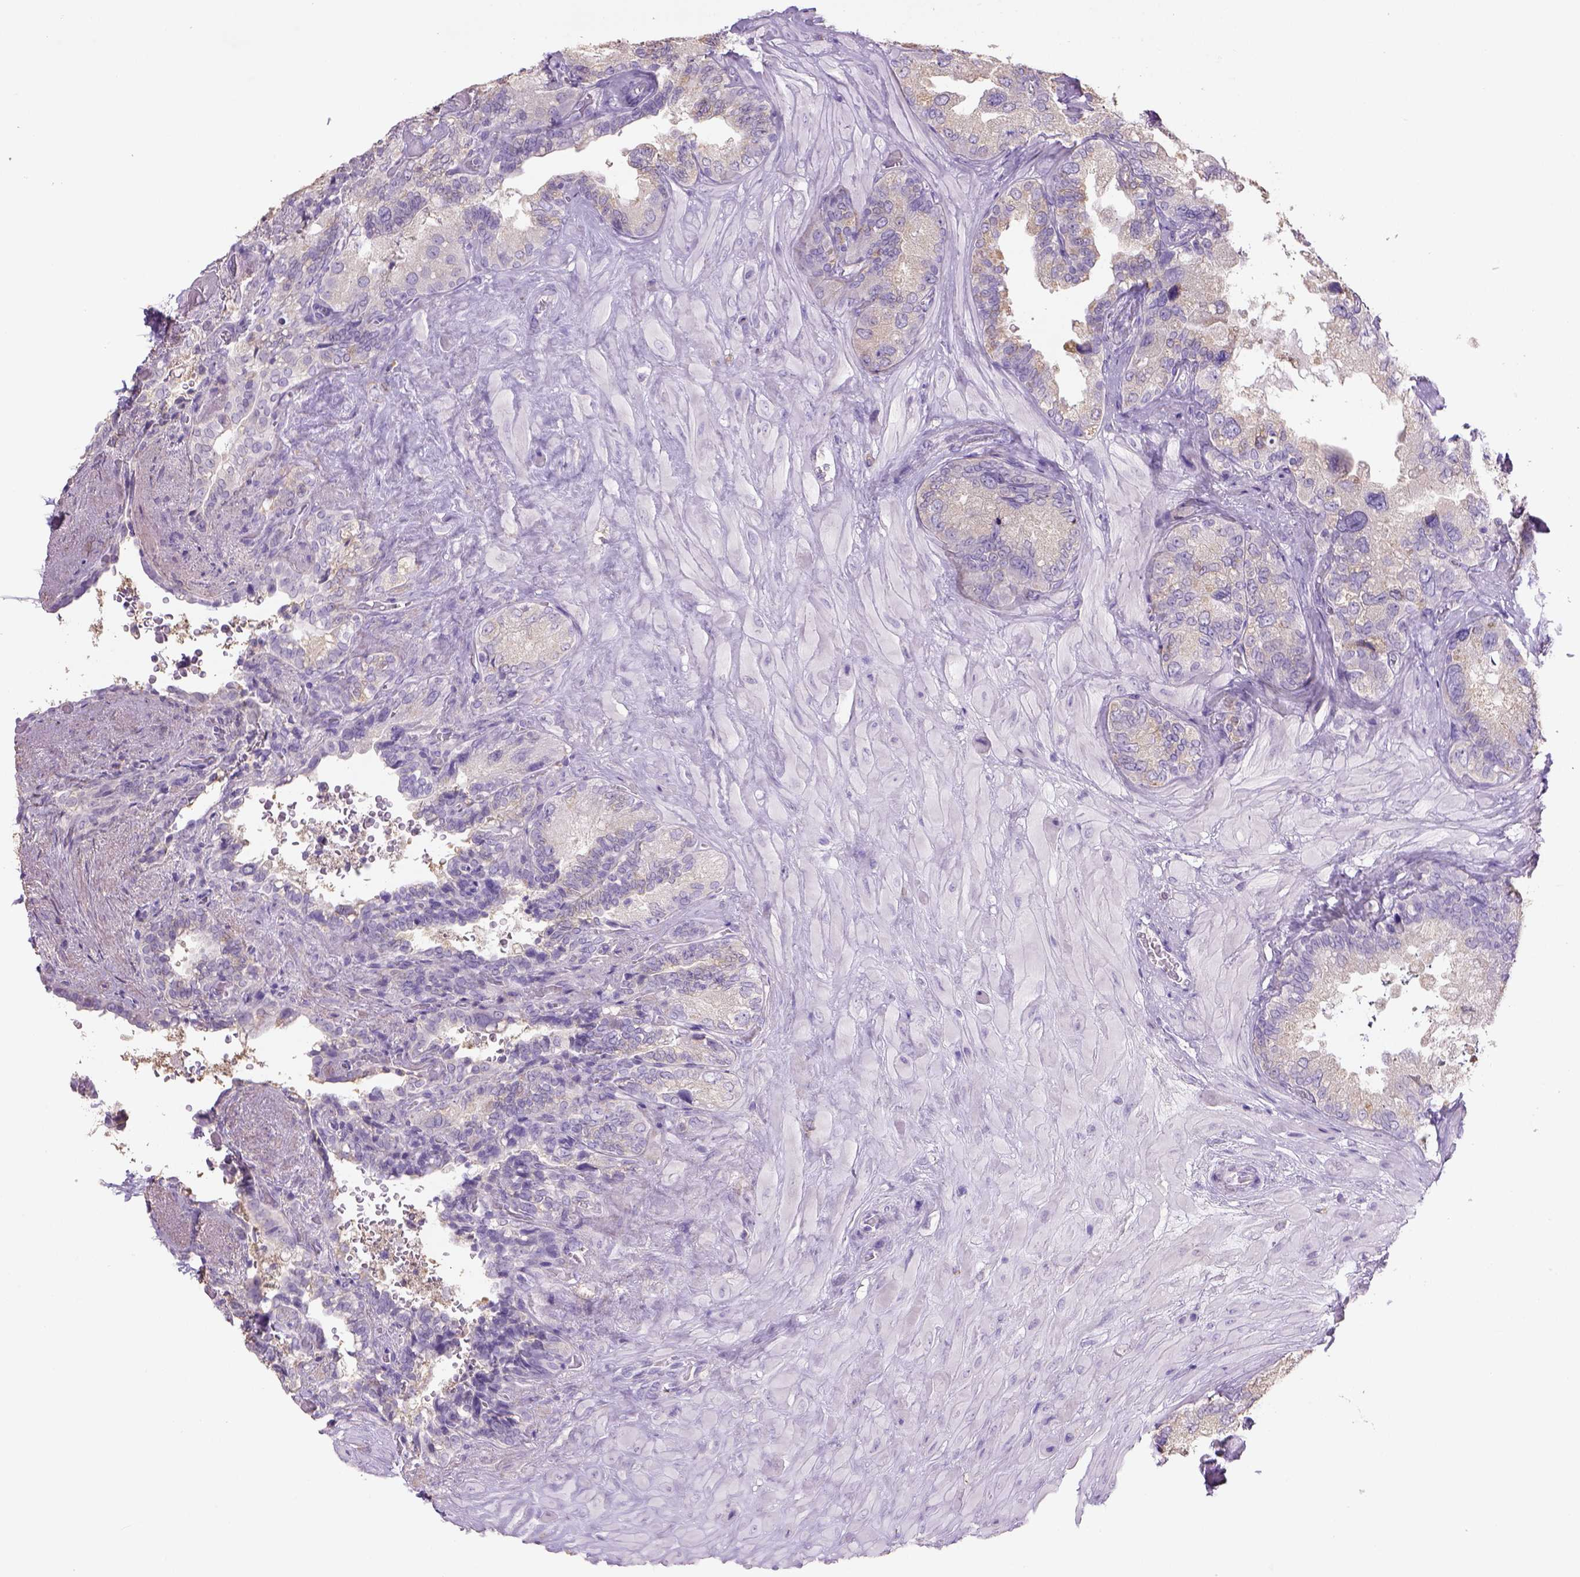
{"staining": {"intensity": "negative", "quantity": "none", "location": "none"}, "tissue": "seminal vesicle", "cell_type": "Glandular cells", "image_type": "normal", "snomed": [{"axis": "morphology", "description": "Normal tissue, NOS"}, {"axis": "topography", "description": "Seminal veicle"}], "caption": "A histopathology image of seminal vesicle stained for a protein displays no brown staining in glandular cells.", "gene": "NAALAD2", "patient": {"sex": "male", "age": 69}}